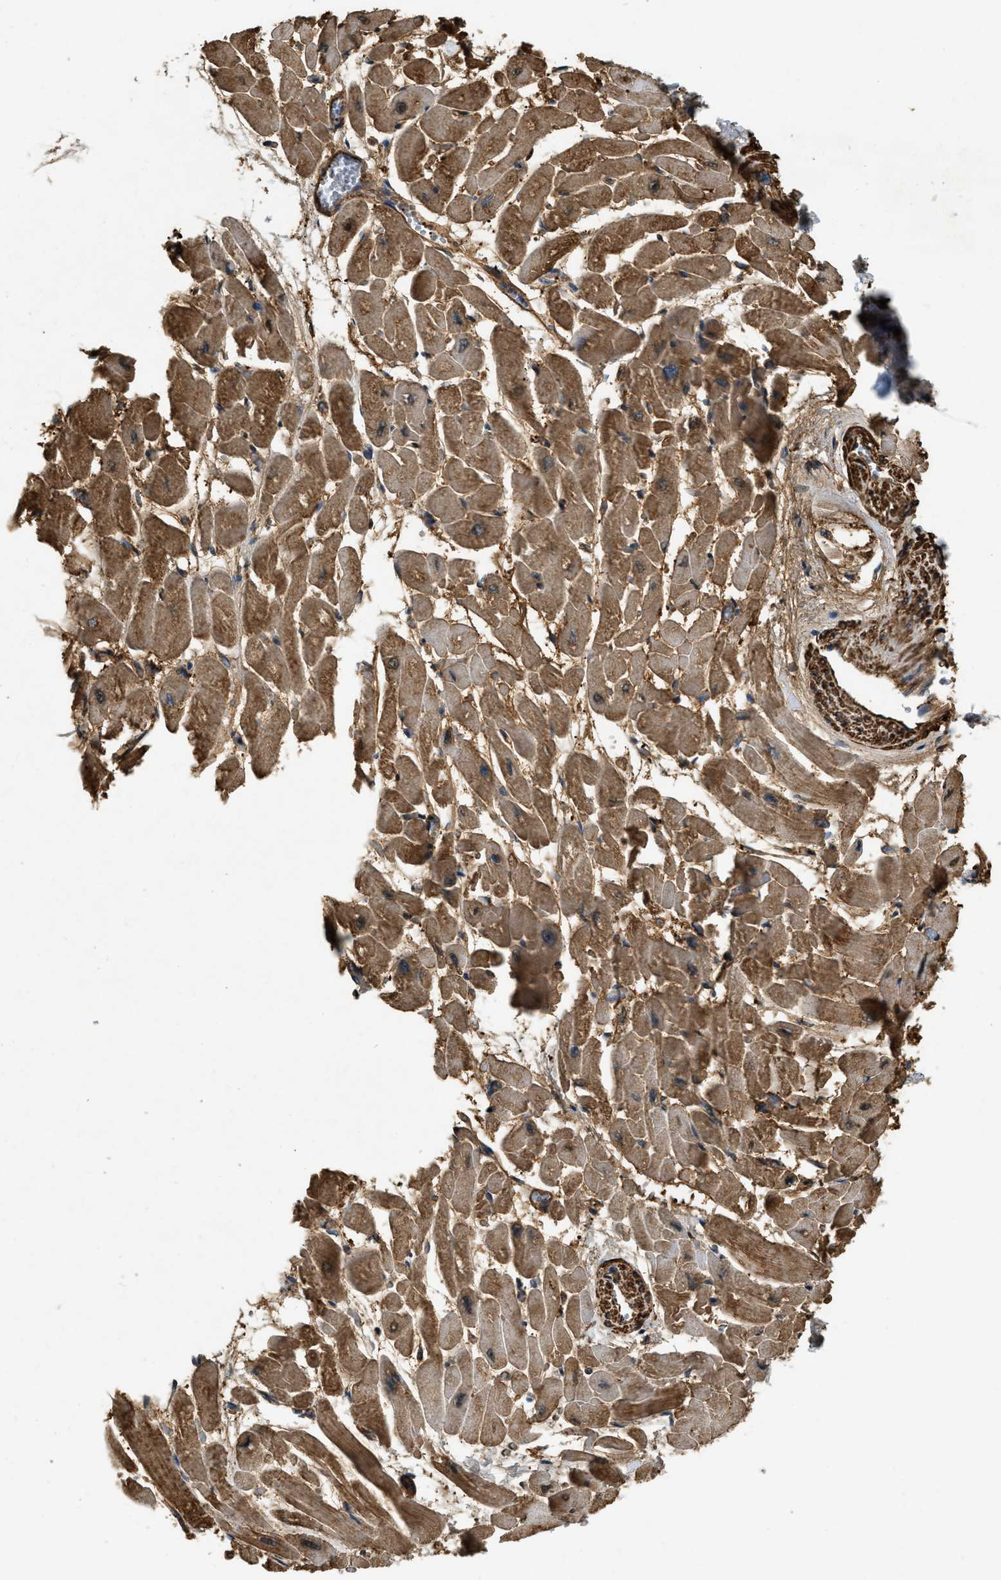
{"staining": {"intensity": "strong", "quantity": ">75%", "location": "cytoplasmic/membranous"}, "tissue": "heart muscle", "cell_type": "Cardiomyocytes", "image_type": "normal", "snomed": [{"axis": "morphology", "description": "Normal tissue, NOS"}, {"axis": "topography", "description": "Heart"}], "caption": "Heart muscle stained for a protein (brown) demonstrates strong cytoplasmic/membranous positive positivity in about >75% of cardiomyocytes.", "gene": "YARS1", "patient": {"sex": "male", "age": 45}}